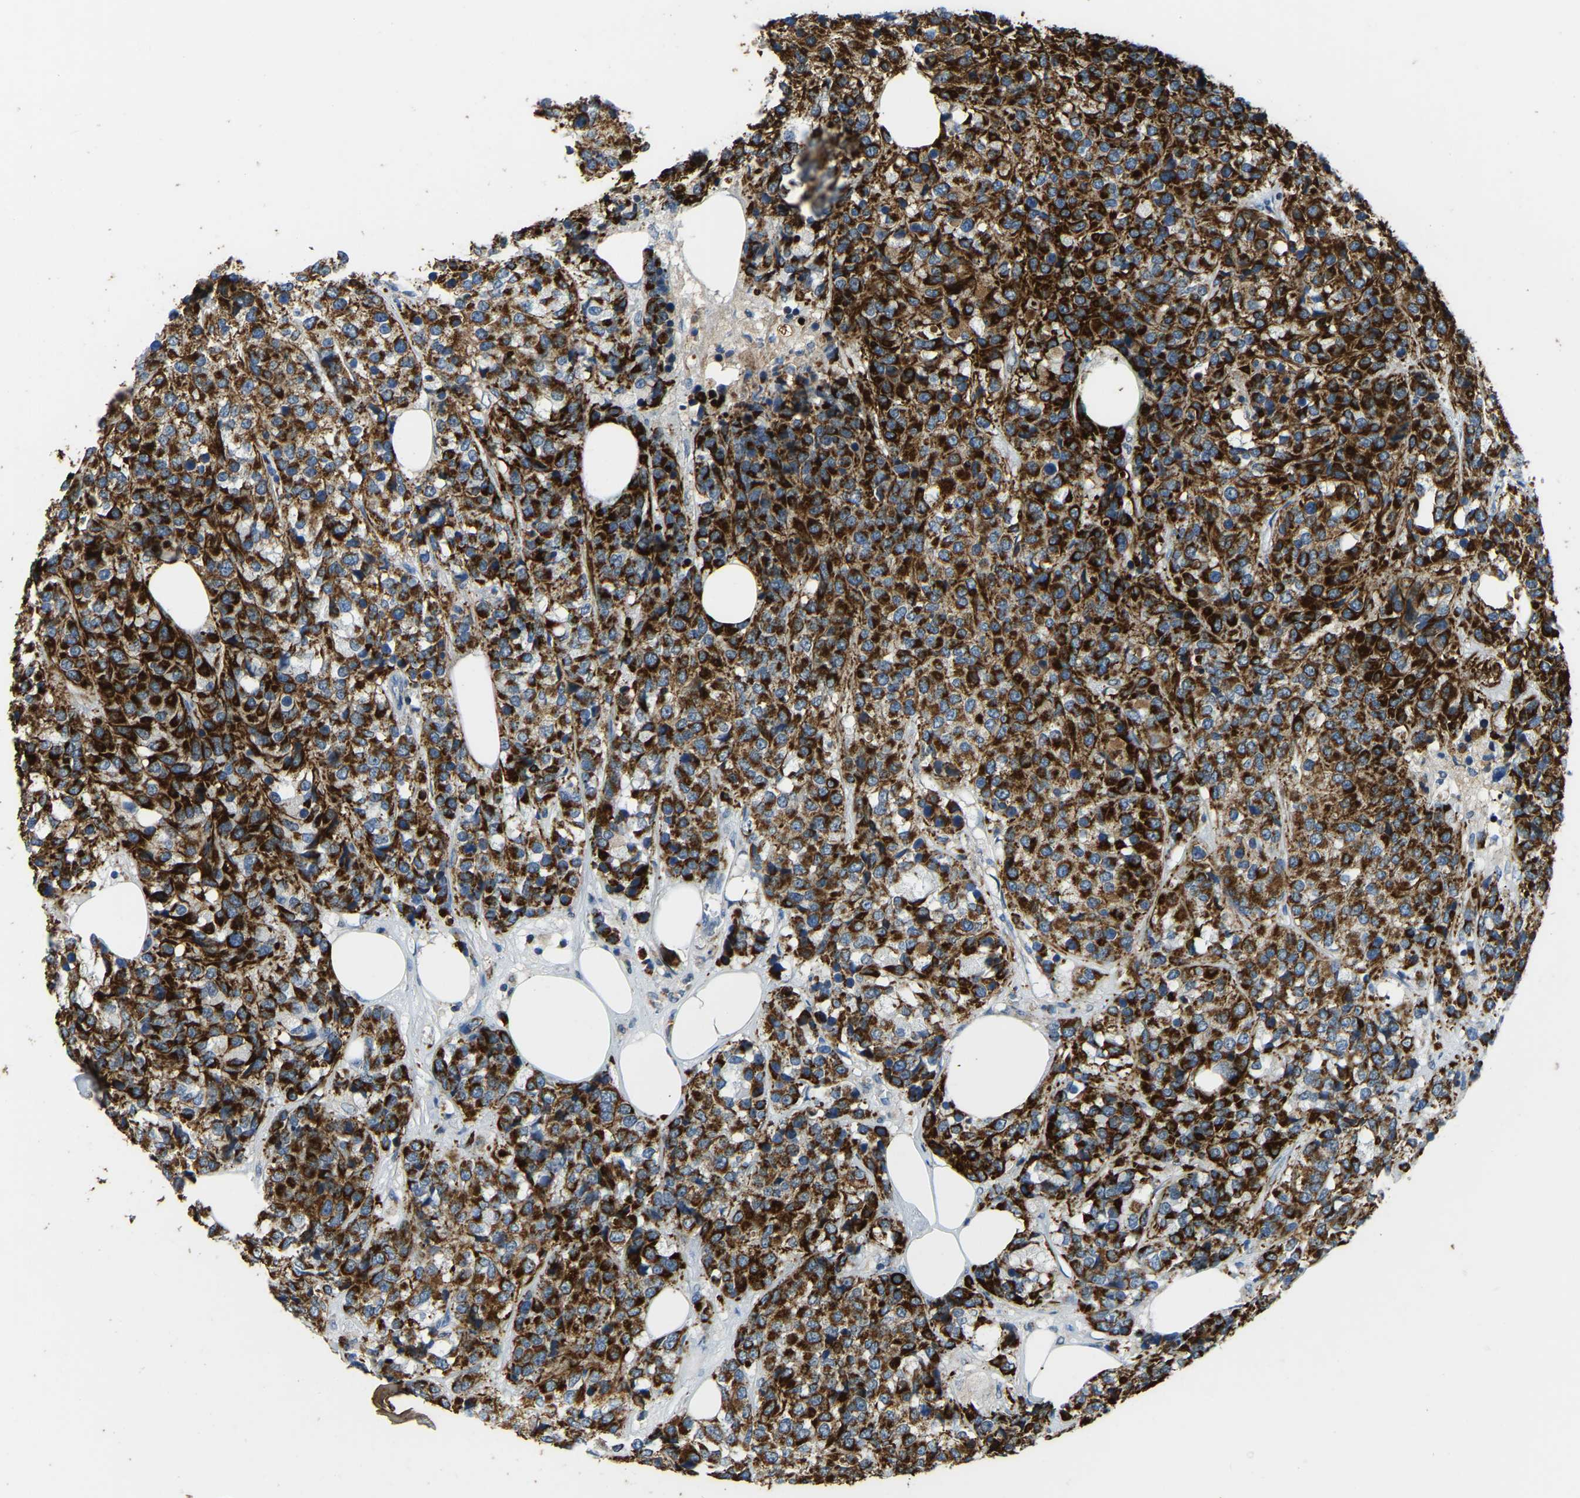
{"staining": {"intensity": "strong", "quantity": ">75%", "location": "cytoplasmic/membranous"}, "tissue": "breast cancer", "cell_type": "Tumor cells", "image_type": "cancer", "snomed": [{"axis": "morphology", "description": "Lobular carcinoma"}, {"axis": "topography", "description": "Breast"}], "caption": "Breast lobular carcinoma stained with a brown dye exhibits strong cytoplasmic/membranous positive expression in approximately >75% of tumor cells.", "gene": "ZNF200", "patient": {"sex": "female", "age": 59}}